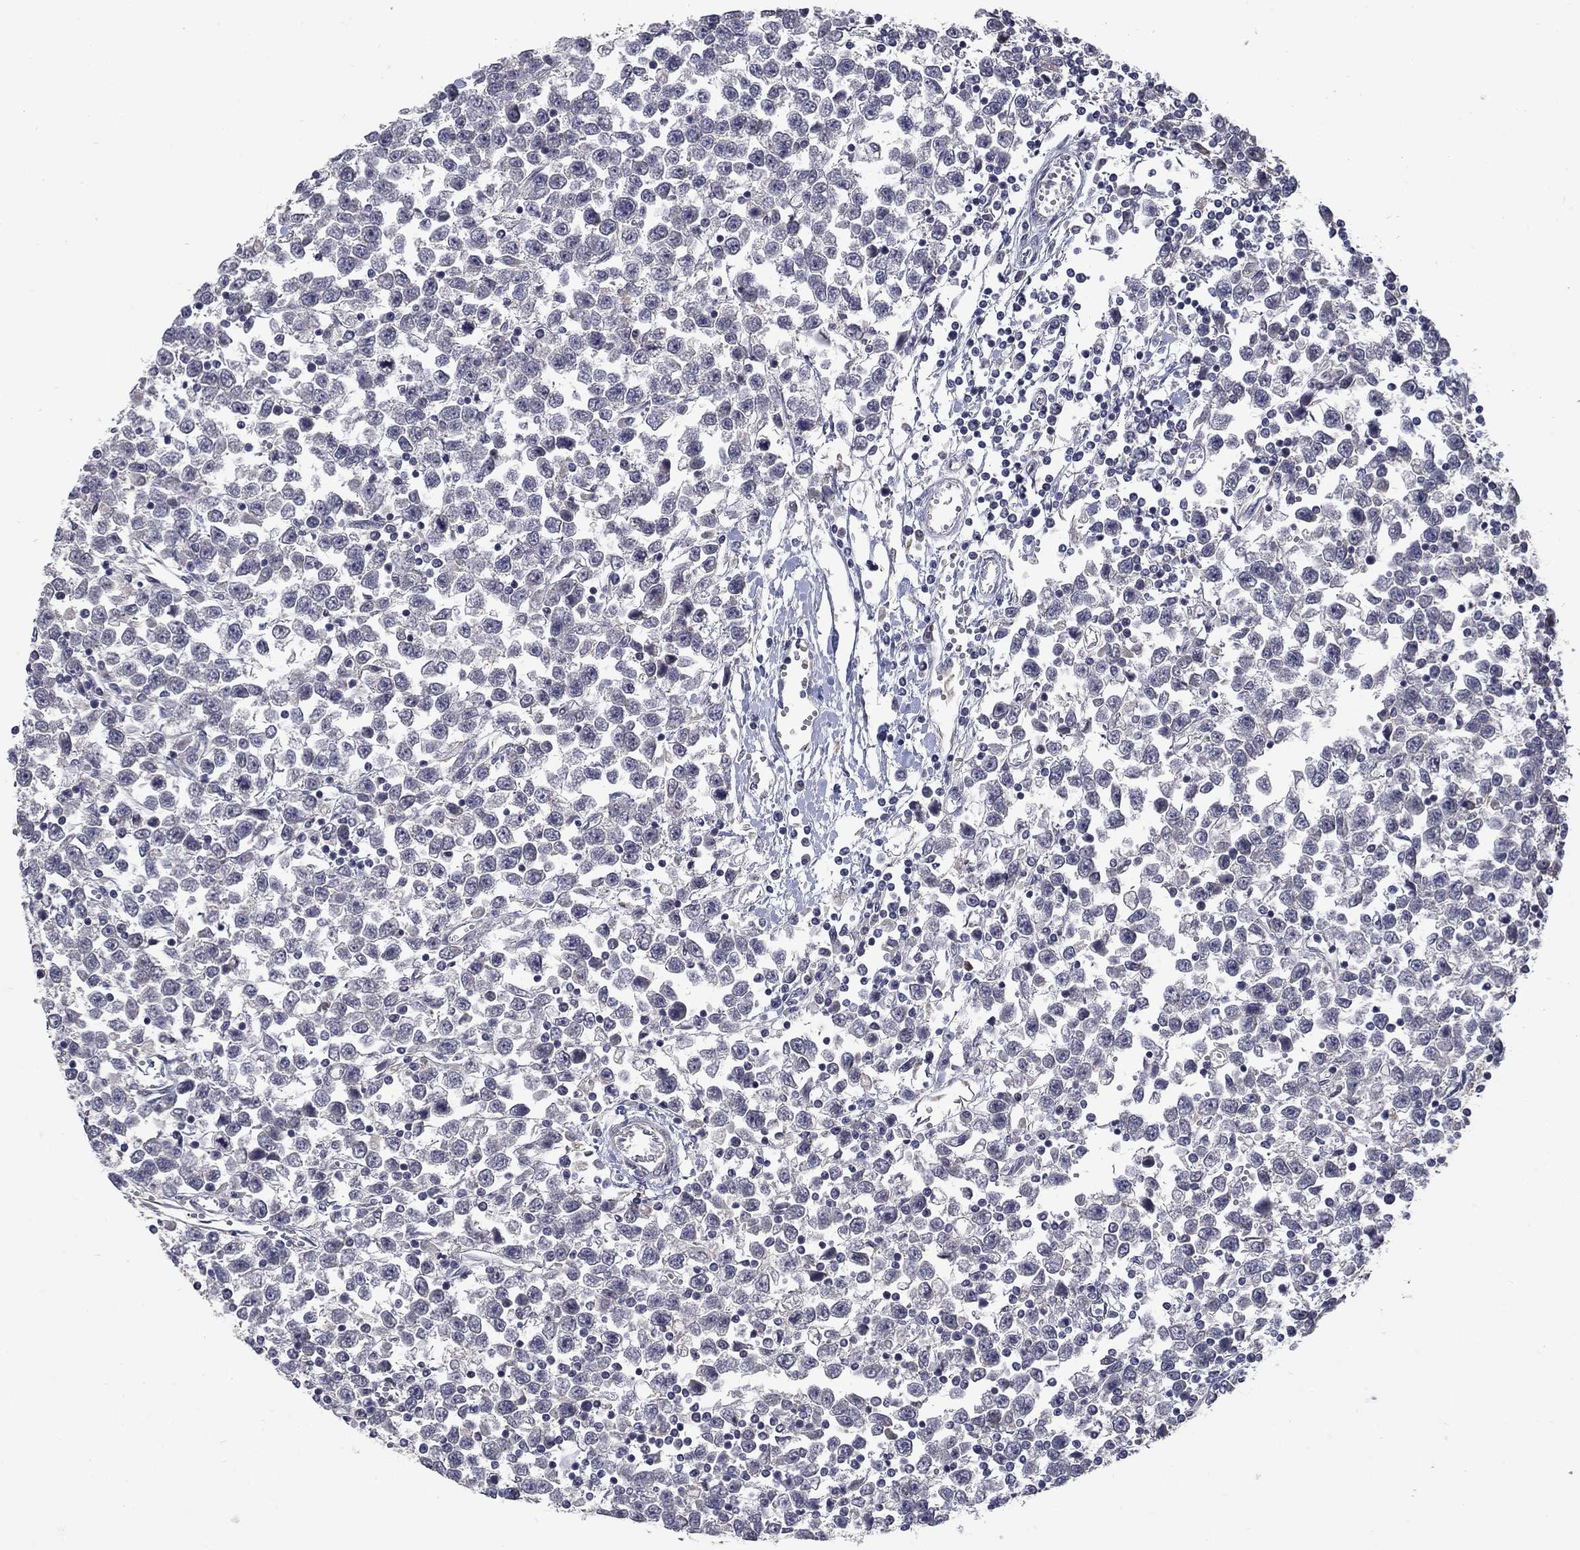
{"staining": {"intensity": "negative", "quantity": "none", "location": "none"}, "tissue": "testis cancer", "cell_type": "Tumor cells", "image_type": "cancer", "snomed": [{"axis": "morphology", "description": "Seminoma, NOS"}, {"axis": "topography", "description": "Testis"}], "caption": "Tumor cells are negative for protein expression in human testis seminoma. The staining was performed using DAB to visualize the protein expression in brown, while the nuclei were stained in blue with hematoxylin (Magnification: 20x).", "gene": "FAM3B", "patient": {"sex": "male", "age": 34}}